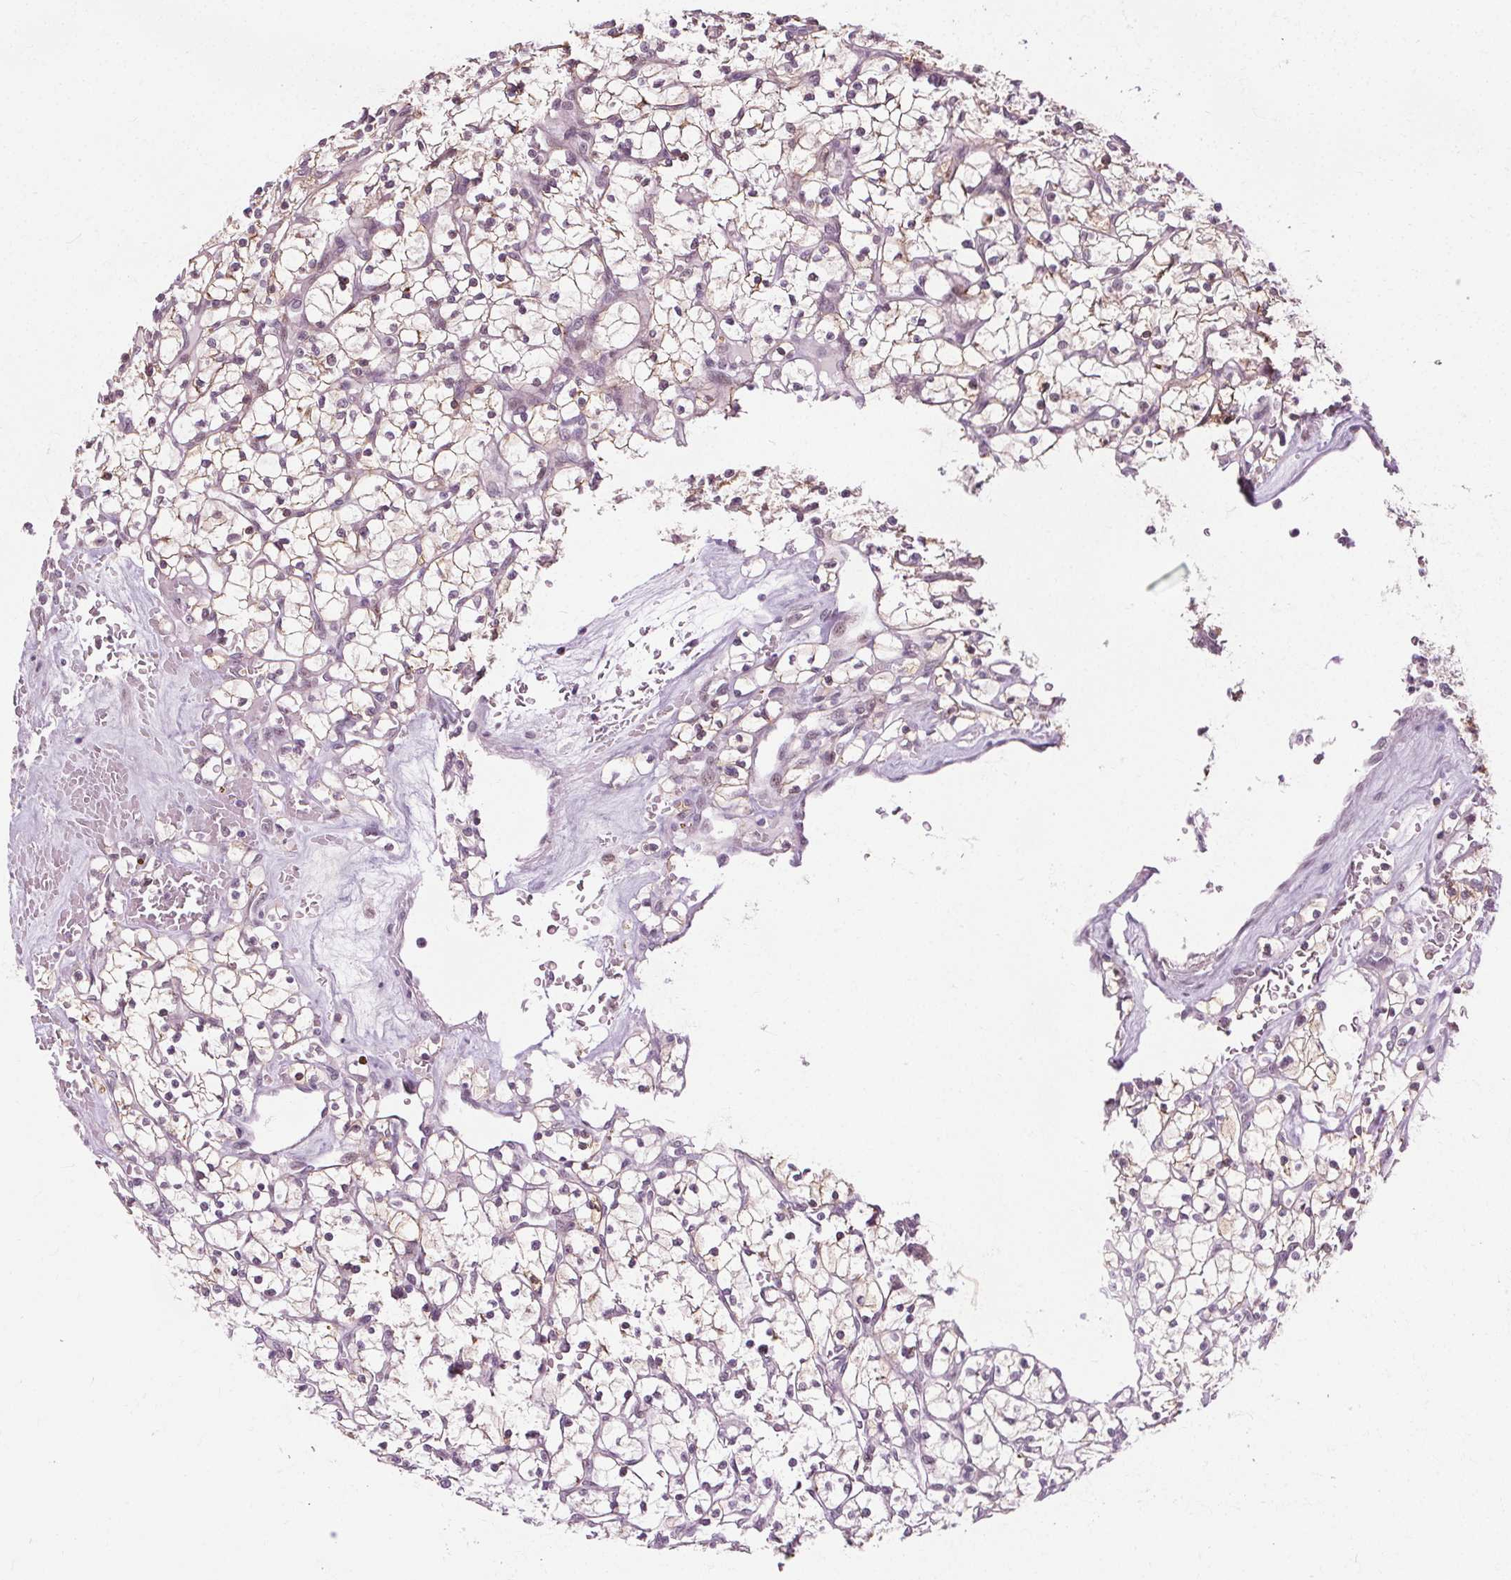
{"staining": {"intensity": "weak", "quantity": "<25%", "location": "cytoplasmic/membranous"}, "tissue": "renal cancer", "cell_type": "Tumor cells", "image_type": "cancer", "snomed": [{"axis": "morphology", "description": "Adenocarcinoma, NOS"}, {"axis": "topography", "description": "Kidney"}], "caption": "There is no significant positivity in tumor cells of renal adenocarcinoma. (Stains: DAB immunohistochemistry (IHC) with hematoxylin counter stain, Microscopy: brightfield microscopy at high magnification).", "gene": "CEBPA", "patient": {"sex": "female", "age": 64}}